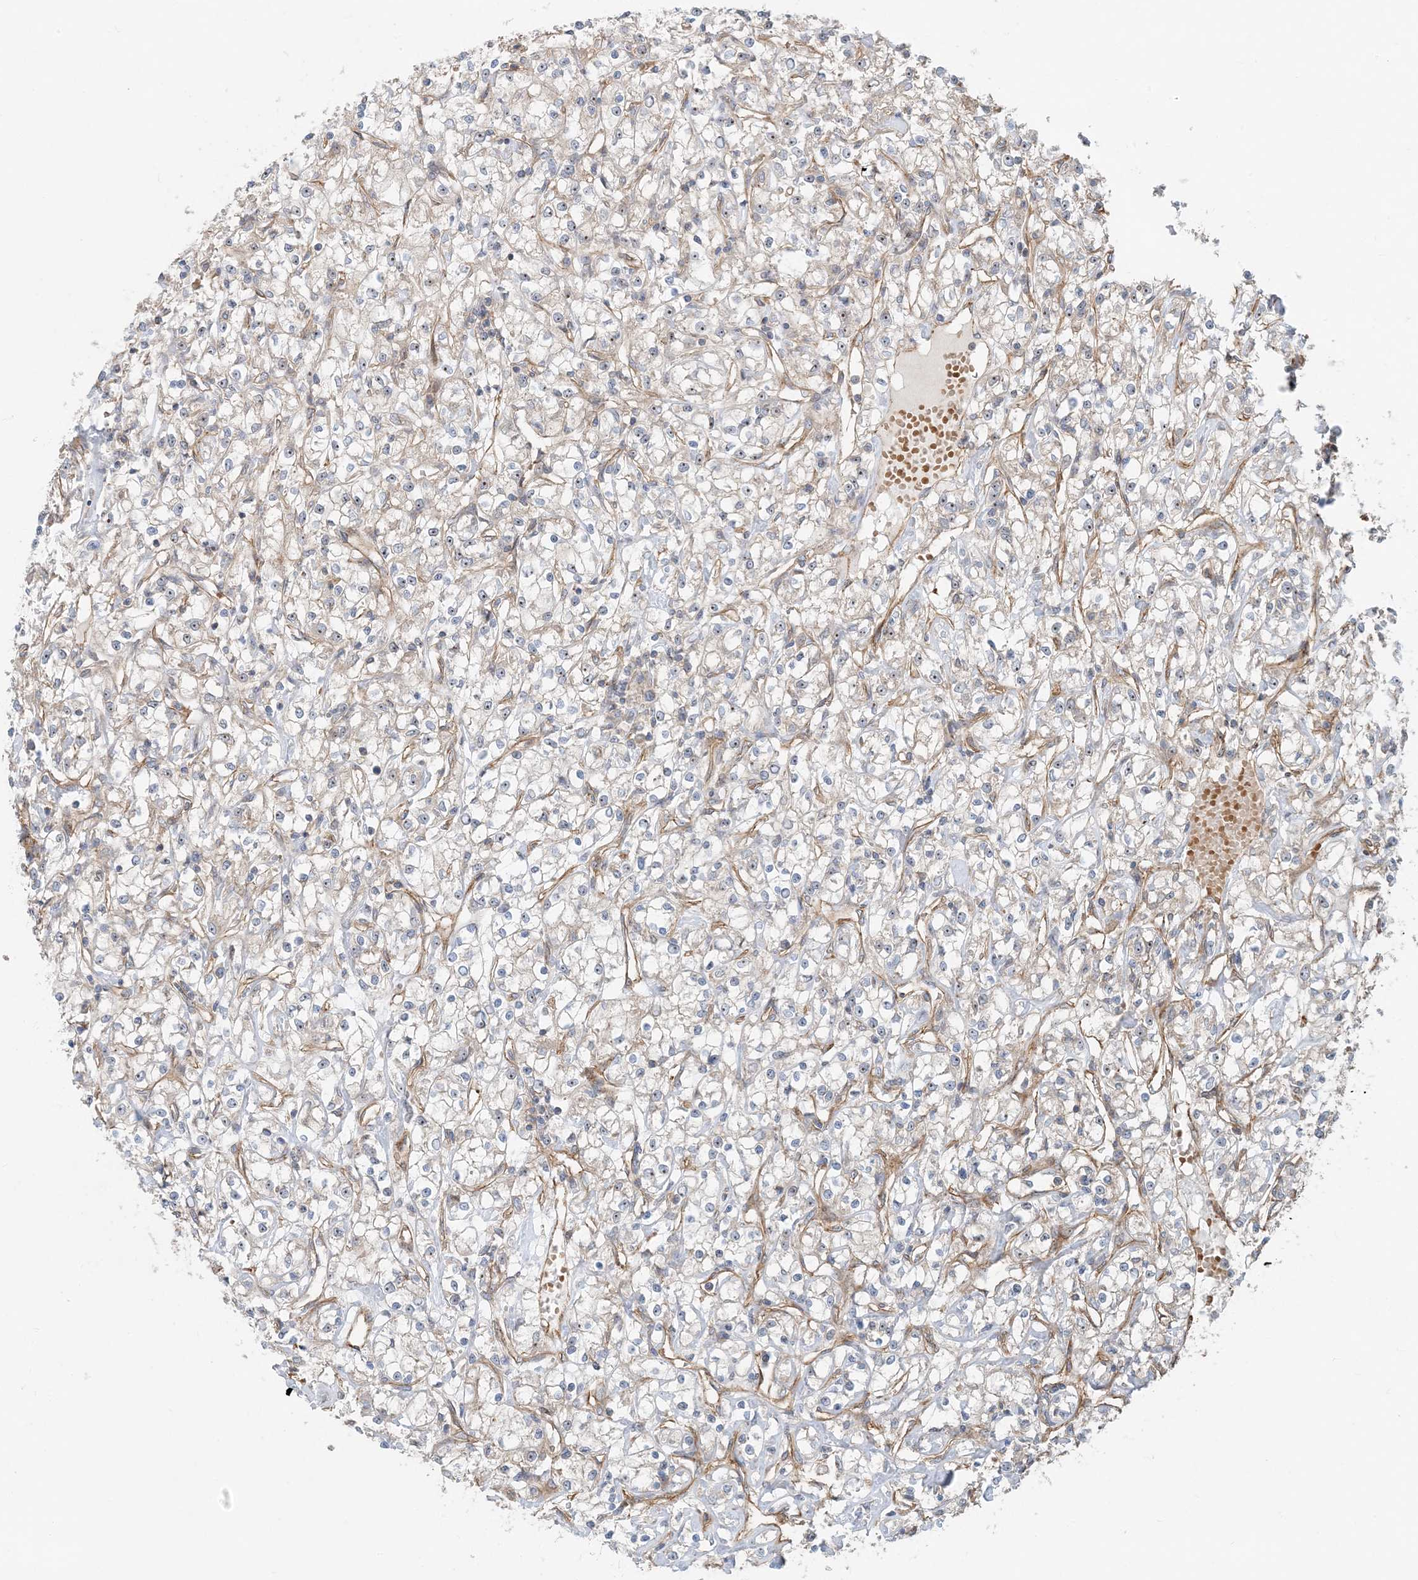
{"staining": {"intensity": "weak", "quantity": "<25%", "location": "cytoplasmic/membranous,nuclear"}, "tissue": "renal cancer", "cell_type": "Tumor cells", "image_type": "cancer", "snomed": [{"axis": "morphology", "description": "Adenocarcinoma, NOS"}, {"axis": "topography", "description": "Kidney"}], "caption": "Tumor cells show no significant protein expression in adenocarcinoma (renal).", "gene": "MYL5", "patient": {"sex": "female", "age": 59}}